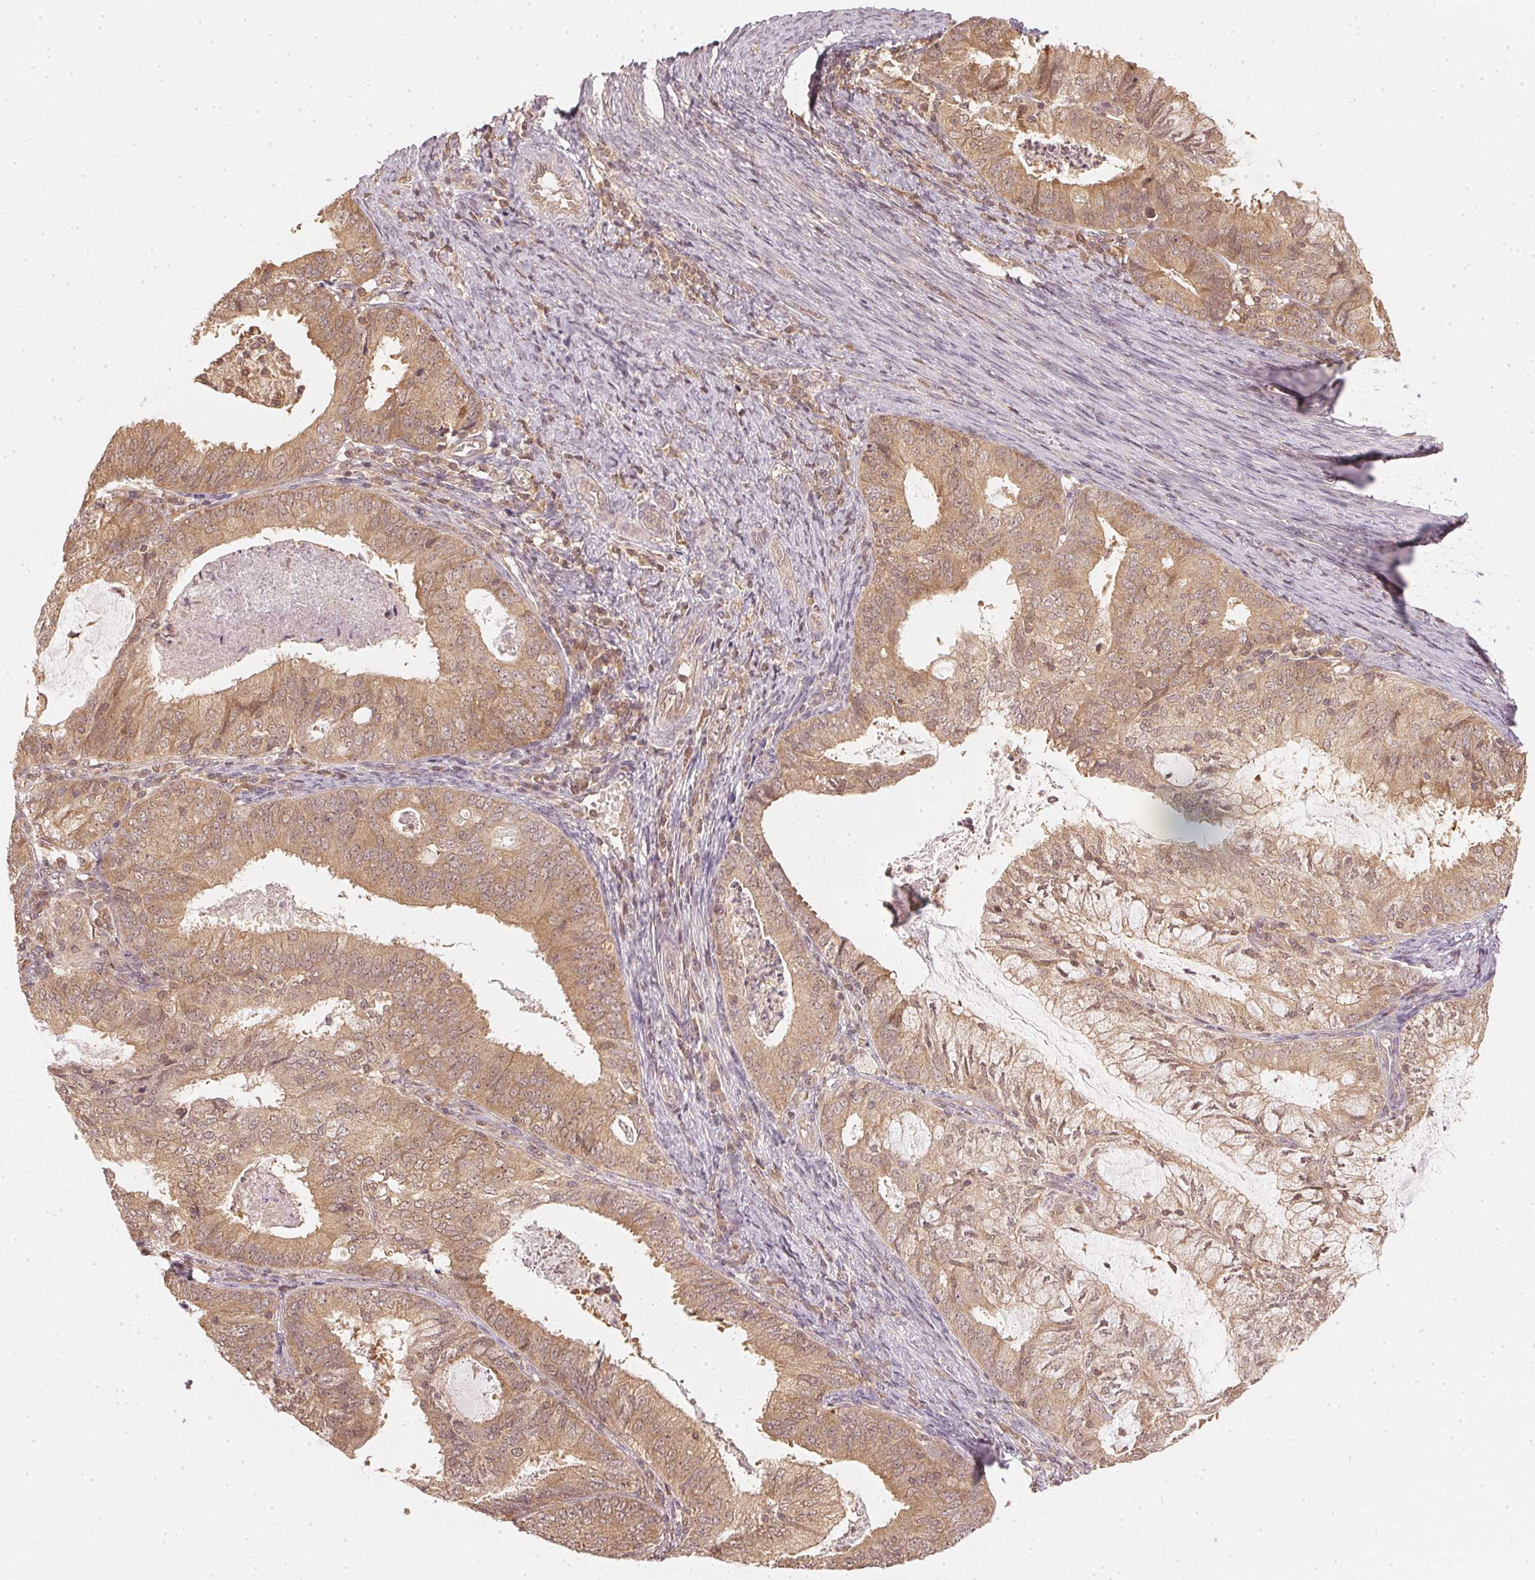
{"staining": {"intensity": "moderate", "quantity": ">75%", "location": "cytoplasmic/membranous,nuclear"}, "tissue": "endometrial cancer", "cell_type": "Tumor cells", "image_type": "cancer", "snomed": [{"axis": "morphology", "description": "Adenocarcinoma, NOS"}, {"axis": "topography", "description": "Endometrium"}], "caption": "This image shows immunohistochemistry staining of endometrial cancer (adenocarcinoma), with medium moderate cytoplasmic/membranous and nuclear positivity in about >75% of tumor cells.", "gene": "UBE2L3", "patient": {"sex": "female", "age": 57}}